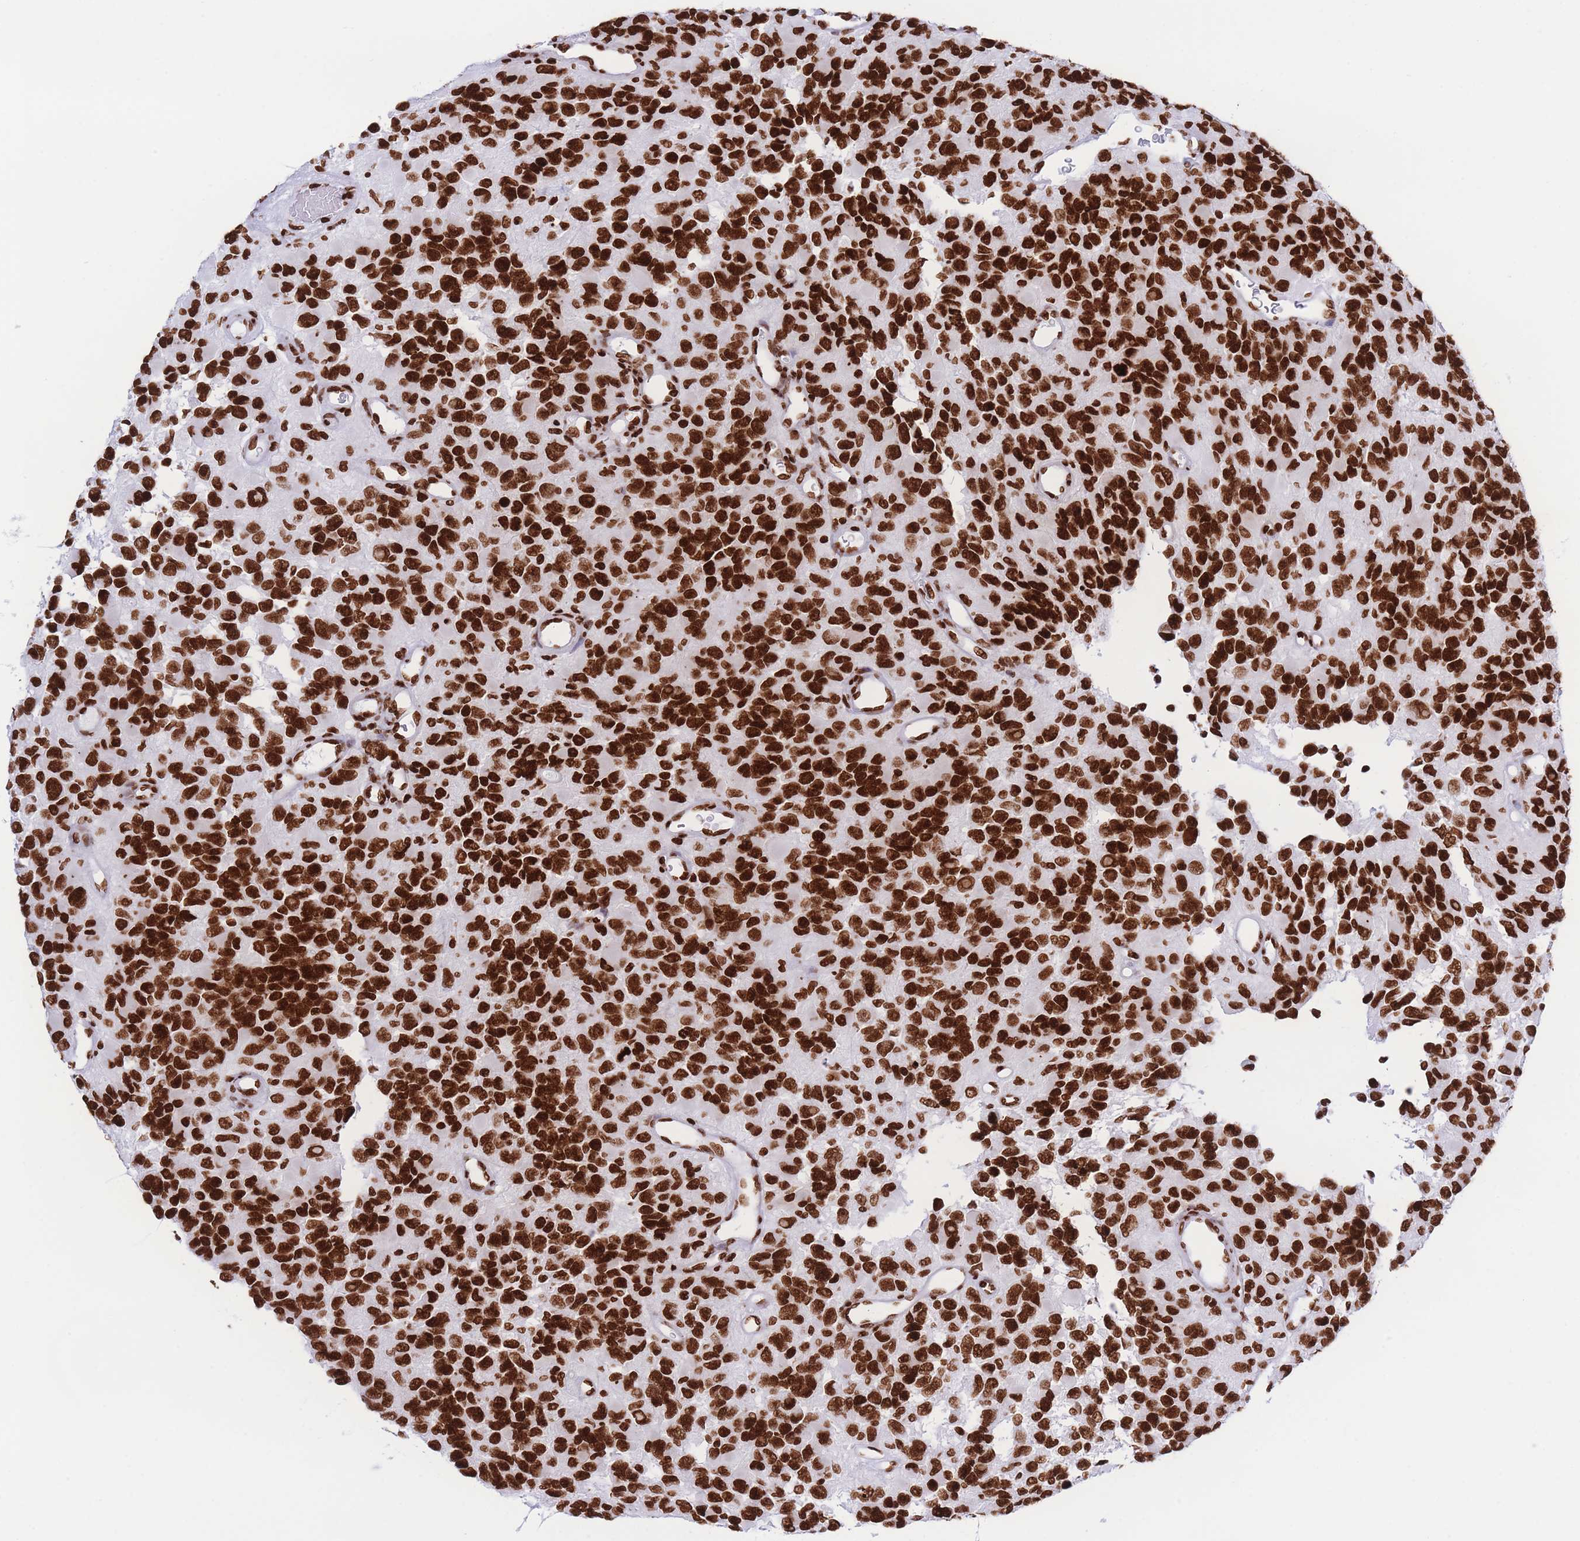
{"staining": {"intensity": "strong", "quantity": ">75%", "location": "nuclear"}, "tissue": "glioma", "cell_type": "Tumor cells", "image_type": "cancer", "snomed": [{"axis": "morphology", "description": "Glioma, malignant, High grade"}, {"axis": "topography", "description": "Brain"}], "caption": "IHC staining of malignant glioma (high-grade), which reveals high levels of strong nuclear staining in approximately >75% of tumor cells indicating strong nuclear protein positivity. The staining was performed using DAB (brown) for protein detection and nuclei were counterstained in hematoxylin (blue).", "gene": "H2BC11", "patient": {"sex": "male", "age": 77}}